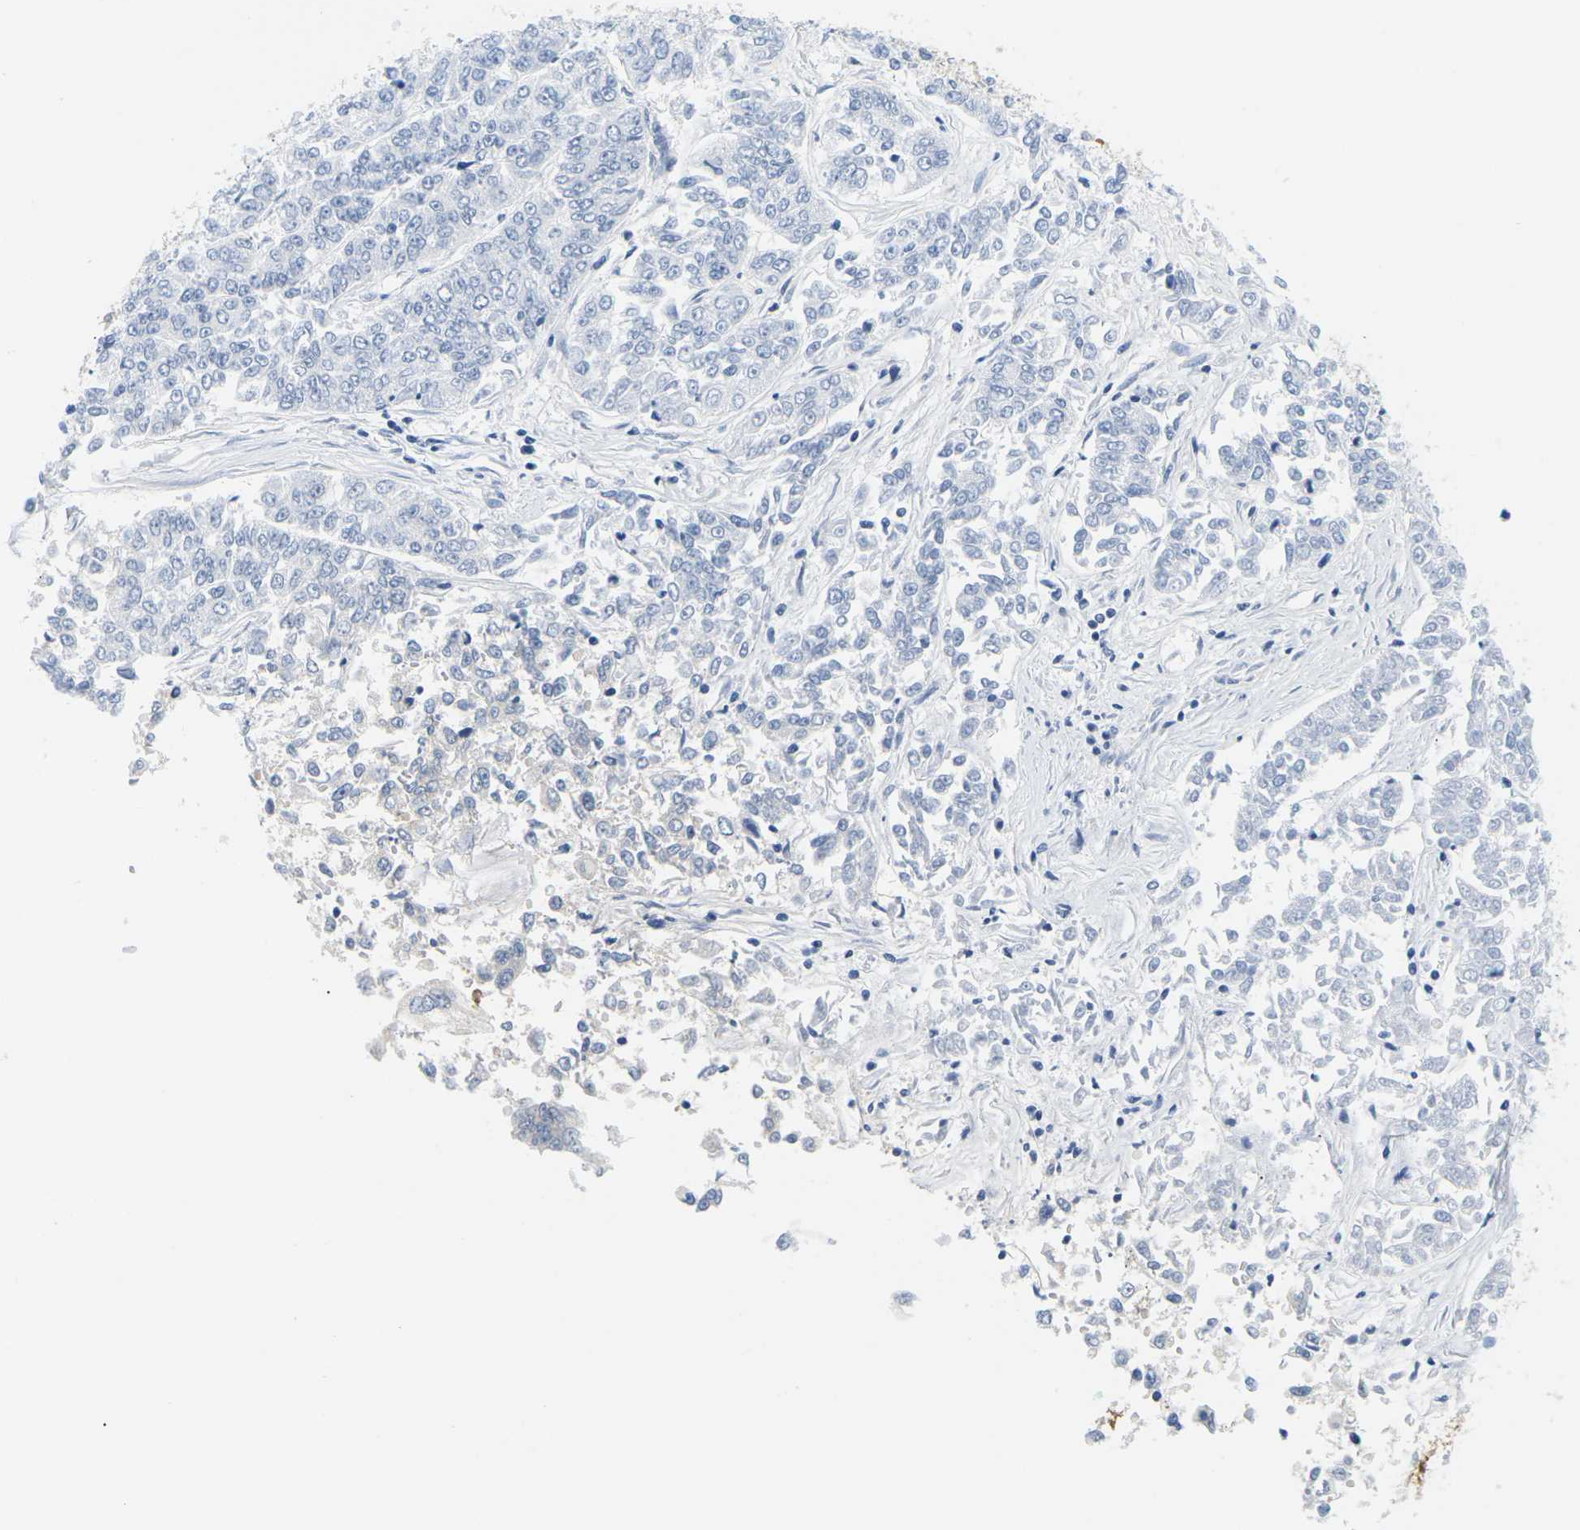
{"staining": {"intensity": "negative", "quantity": "none", "location": "none"}, "tissue": "lung cancer", "cell_type": "Tumor cells", "image_type": "cancer", "snomed": [{"axis": "morphology", "description": "Adenocarcinoma, NOS"}, {"axis": "topography", "description": "Lung"}], "caption": "IHC histopathology image of human lung cancer (adenocarcinoma) stained for a protein (brown), which reveals no positivity in tumor cells.", "gene": "APOB", "patient": {"sex": "male", "age": 84}}